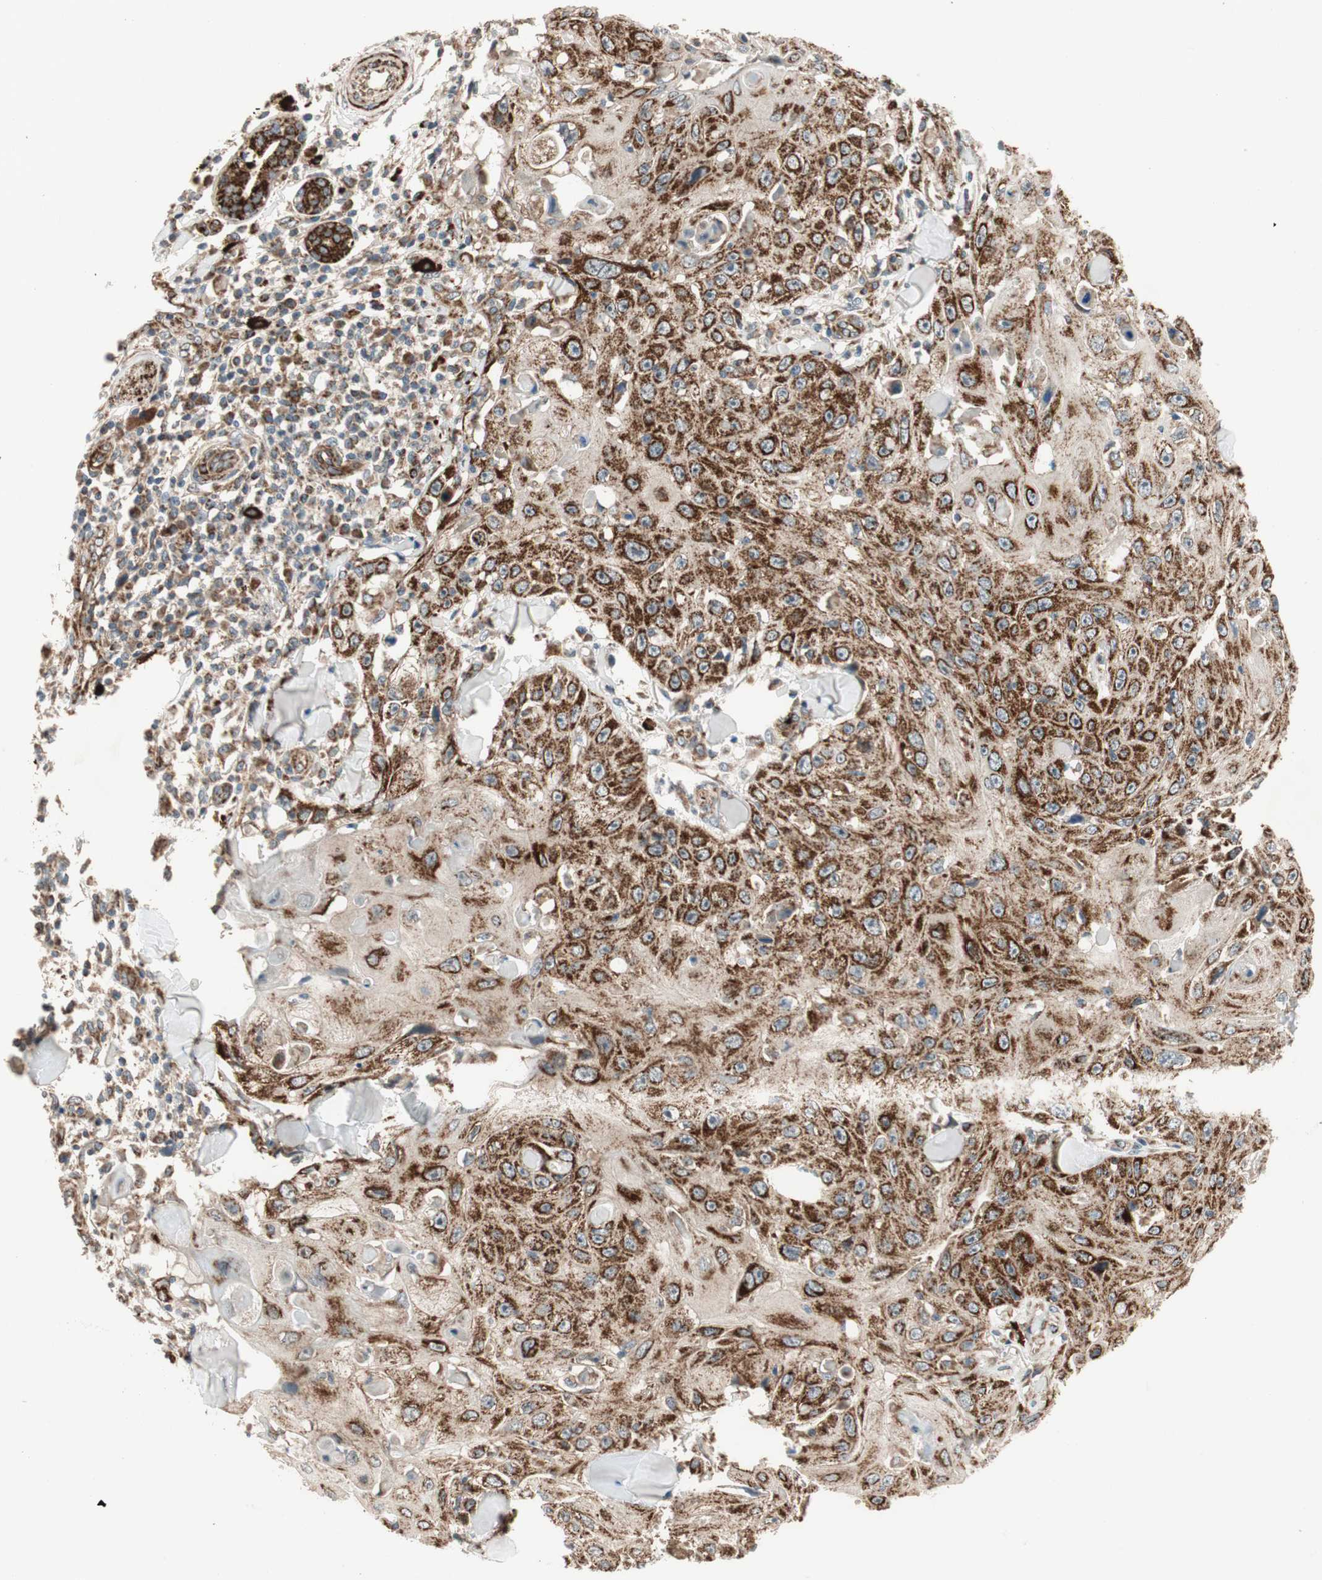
{"staining": {"intensity": "strong", "quantity": ">75%", "location": "cytoplasmic/membranous"}, "tissue": "skin cancer", "cell_type": "Tumor cells", "image_type": "cancer", "snomed": [{"axis": "morphology", "description": "Squamous cell carcinoma, NOS"}, {"axis": "topography", "description": "Skin"}], "caption": "There is high levels of strong cytoplasmic/membranous staining in tumor cells of skin cancer, as demonstrated by immunohistochemical staining (brown color).", "gene": "AKAP1", "patient": {"sex": "male", "age": 86}}